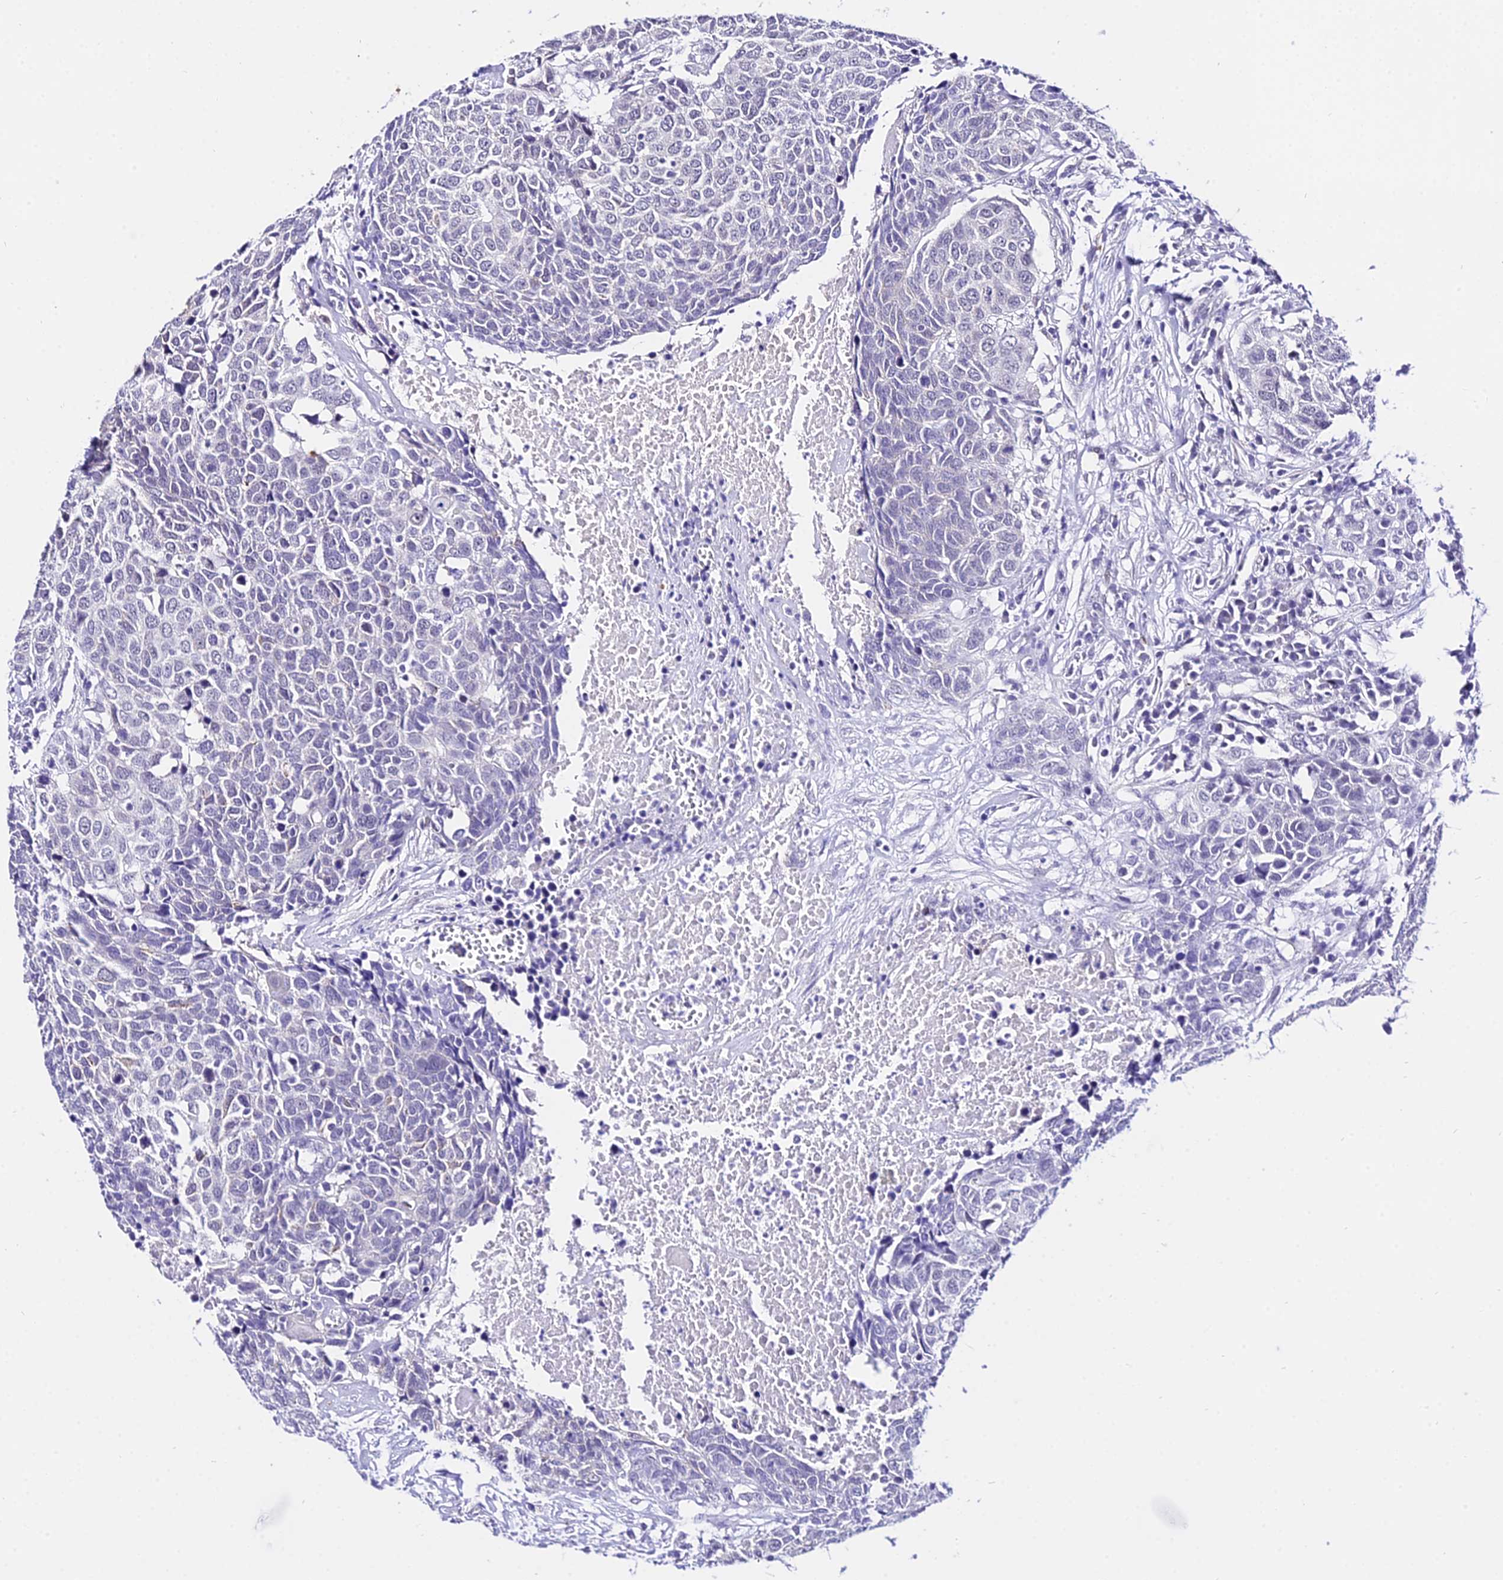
{"staining": {"intensity": "negative", "quantity": "none", "location": "none"}, "tissue": "head and neck cancer", "cell_type": "Tumor cells", "image_type": "cancer", "snomed": [{"axis": "morphology", "description": "Squamous cell carcinoma, NOS"}, {"axis": "topography", "description": "Head-Neck"}], "caption": "Human head and neck cancer stained for a protein using IHC demonstrates no staining in tumor cells.", "gene": "POLR2I", "patient": {"sex": "male", "age": 66}}